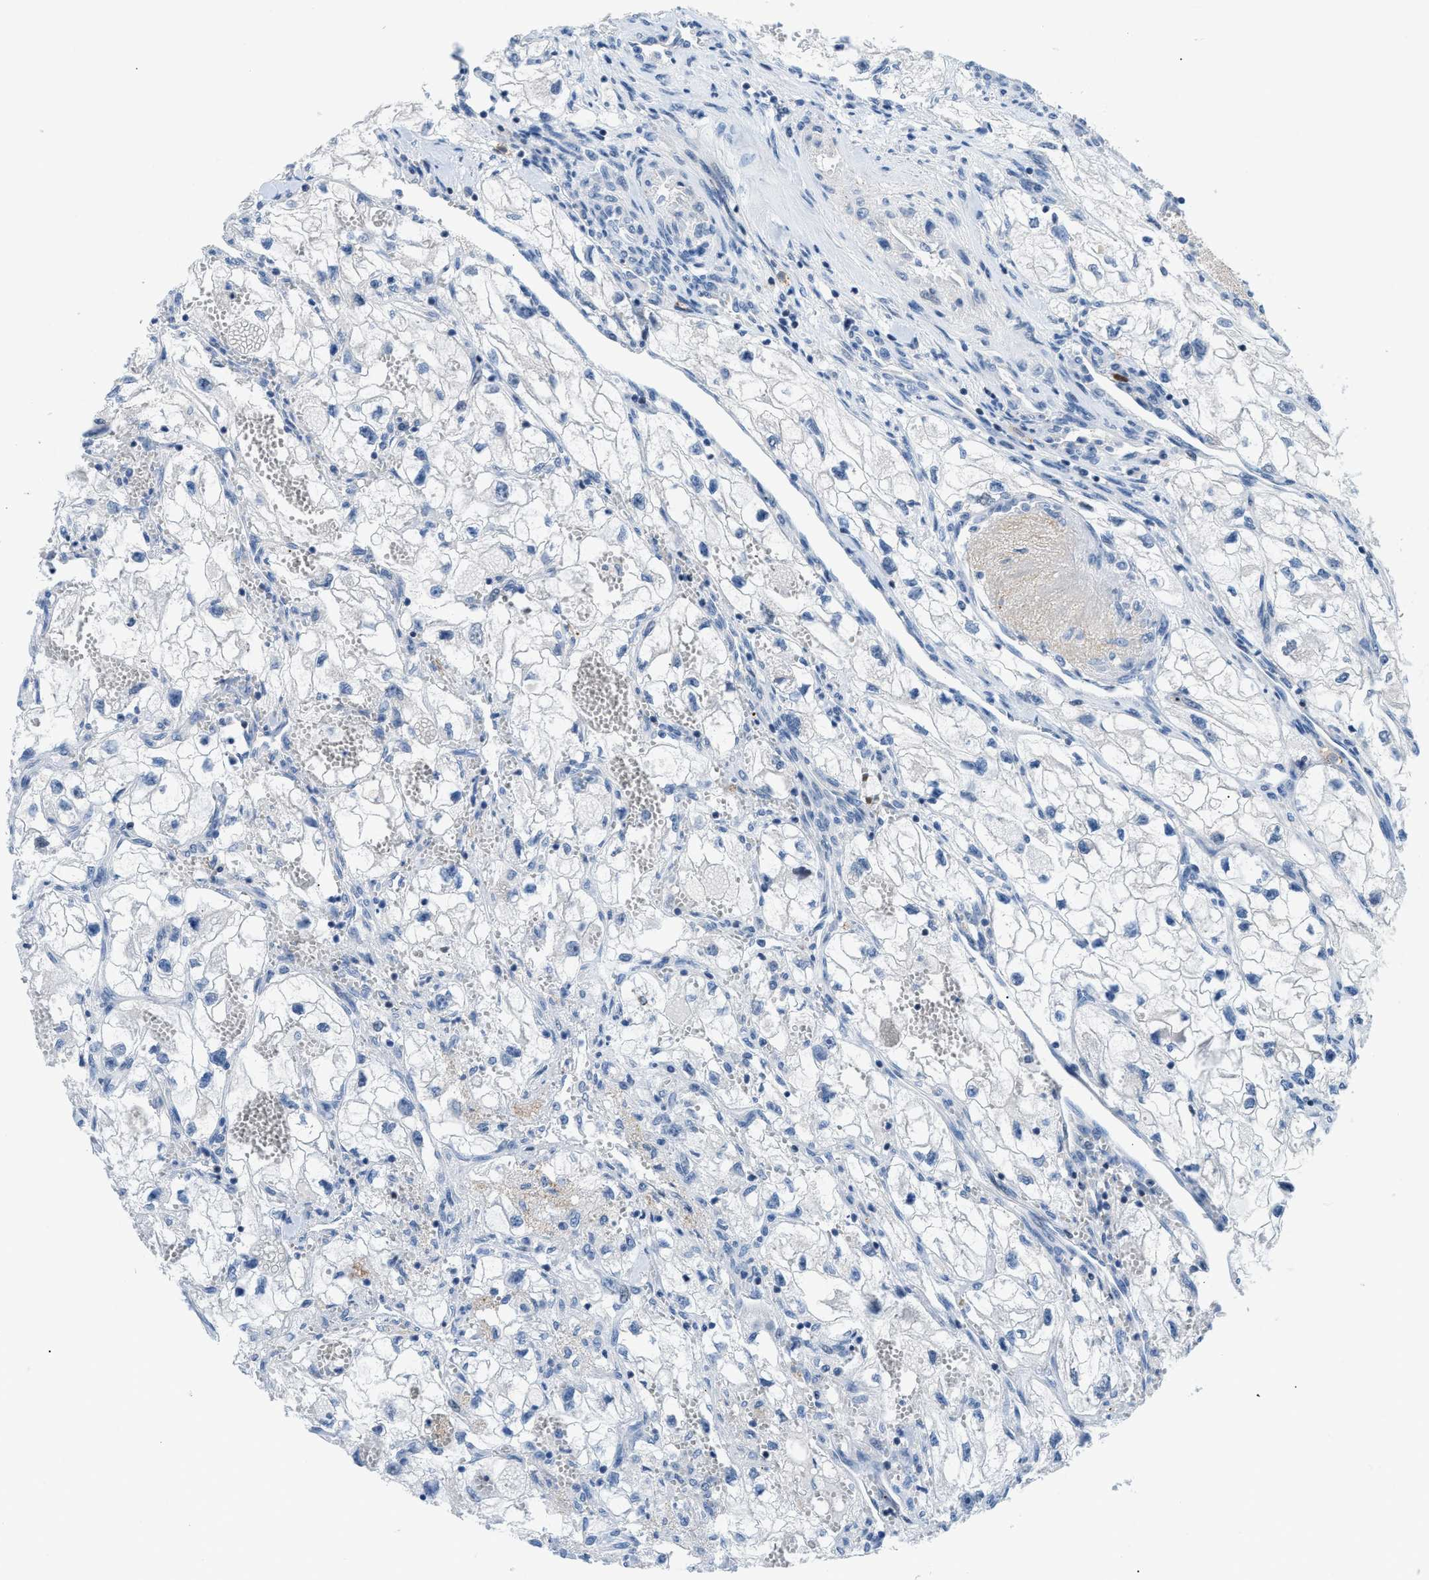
{"staining": {"intensity": "negative", "quantity": "none", "location": "none"}, "tissue": "renal cancer", "cell_type": "Tumor cells", "image_type": "cancer", "snomed": [{"axis": "morphology", "description": "Adenocarcinoma, NOS"}, {"axis": "topography", "description": "Kidney"}], "caption": "DAB immunohistochemical staining of human adenocarcinoma (renal) displays no significant staining in tumor cells.", "gene": "FDCSP", "patient": {"sex": "female", "age": 70}}